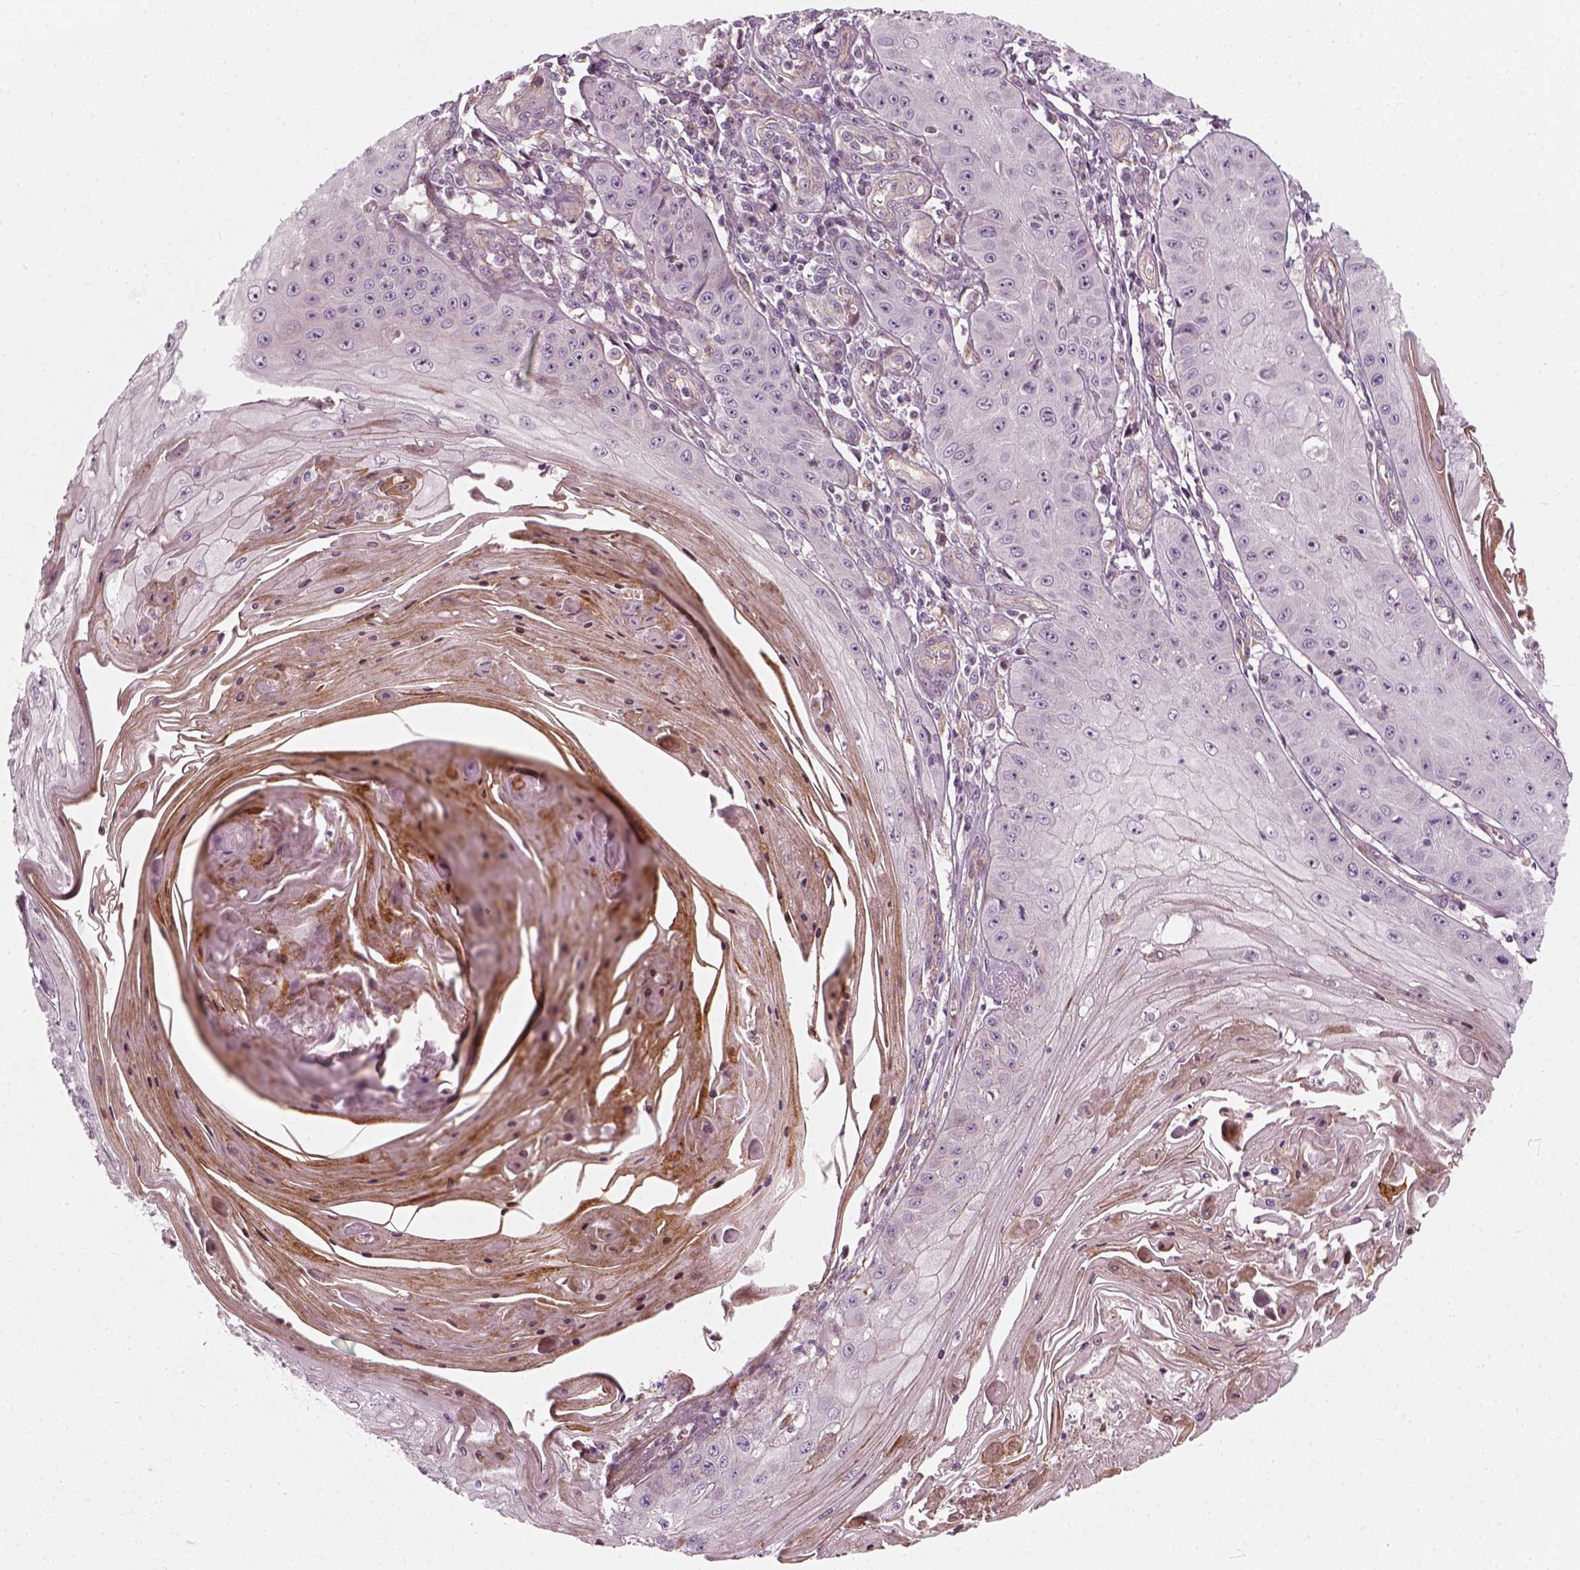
{"staining": {"intensity": "negative", "quantity": "none", "location": "none"}, "tissue": "skin cancer", "cell_type": "Tumor cells", "image_type": "cancer", "snomed": [{"axis": "morphology", "description": "Squamous cell carcinoma, NOS"}, {"axis": "topography", "description": "Skin"}], "caption": "Protein analysis of skin cancer (squamous cell carcinoma) demonstrates no significant staining in tumor cells. (DAB (3,3'-diaminobenzidine) immunohistochemistry, high magnification).", "gene": "DNASE1L1", "patient": {"sex": "male", "age": 70}}